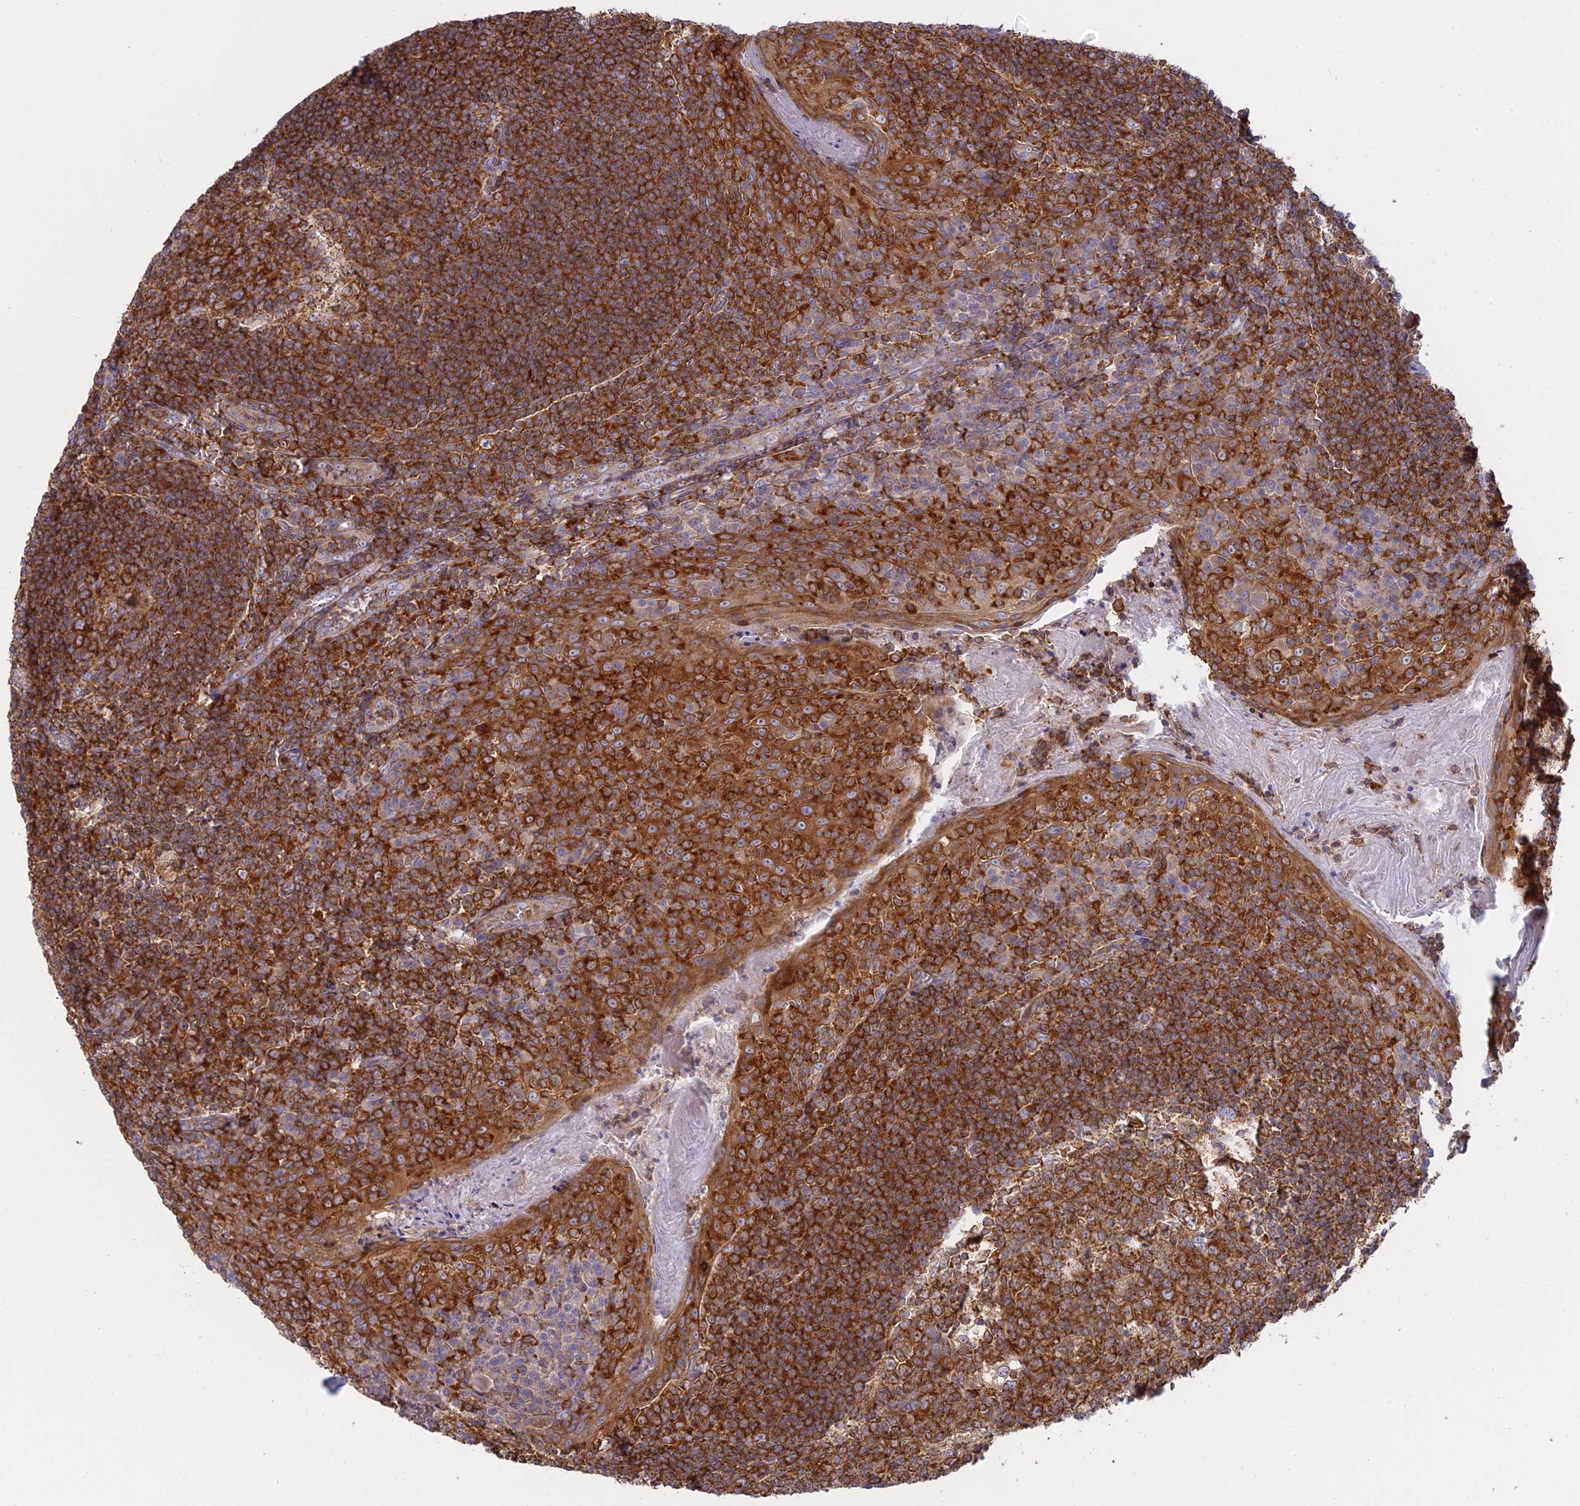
{"staining": {"intensity": "strong", "quantity": ">75%", "location": "cytoplasmic/membranous"}, "tissue": "tonsil", "cell_type": "Germinal center cells", "image_type": "normal", "snomed": [{"axis": "morphology", "description": "Normal tissue, NOS"}, {"axis": "topography", "description": "Tonsil"}], "caption": "Benign tonsil displays strong cytoplasmic/membranous positivity in approximately >75% of germinal center cells The protein of interest is stained brown, and the nuclei are stained in blue (DAB (3,3'-diaminobenzidine) IHC with brightfield microscopy, high magnification)..", "gene": "GMIP", "patient": {"sex": "male", "age": 27}}